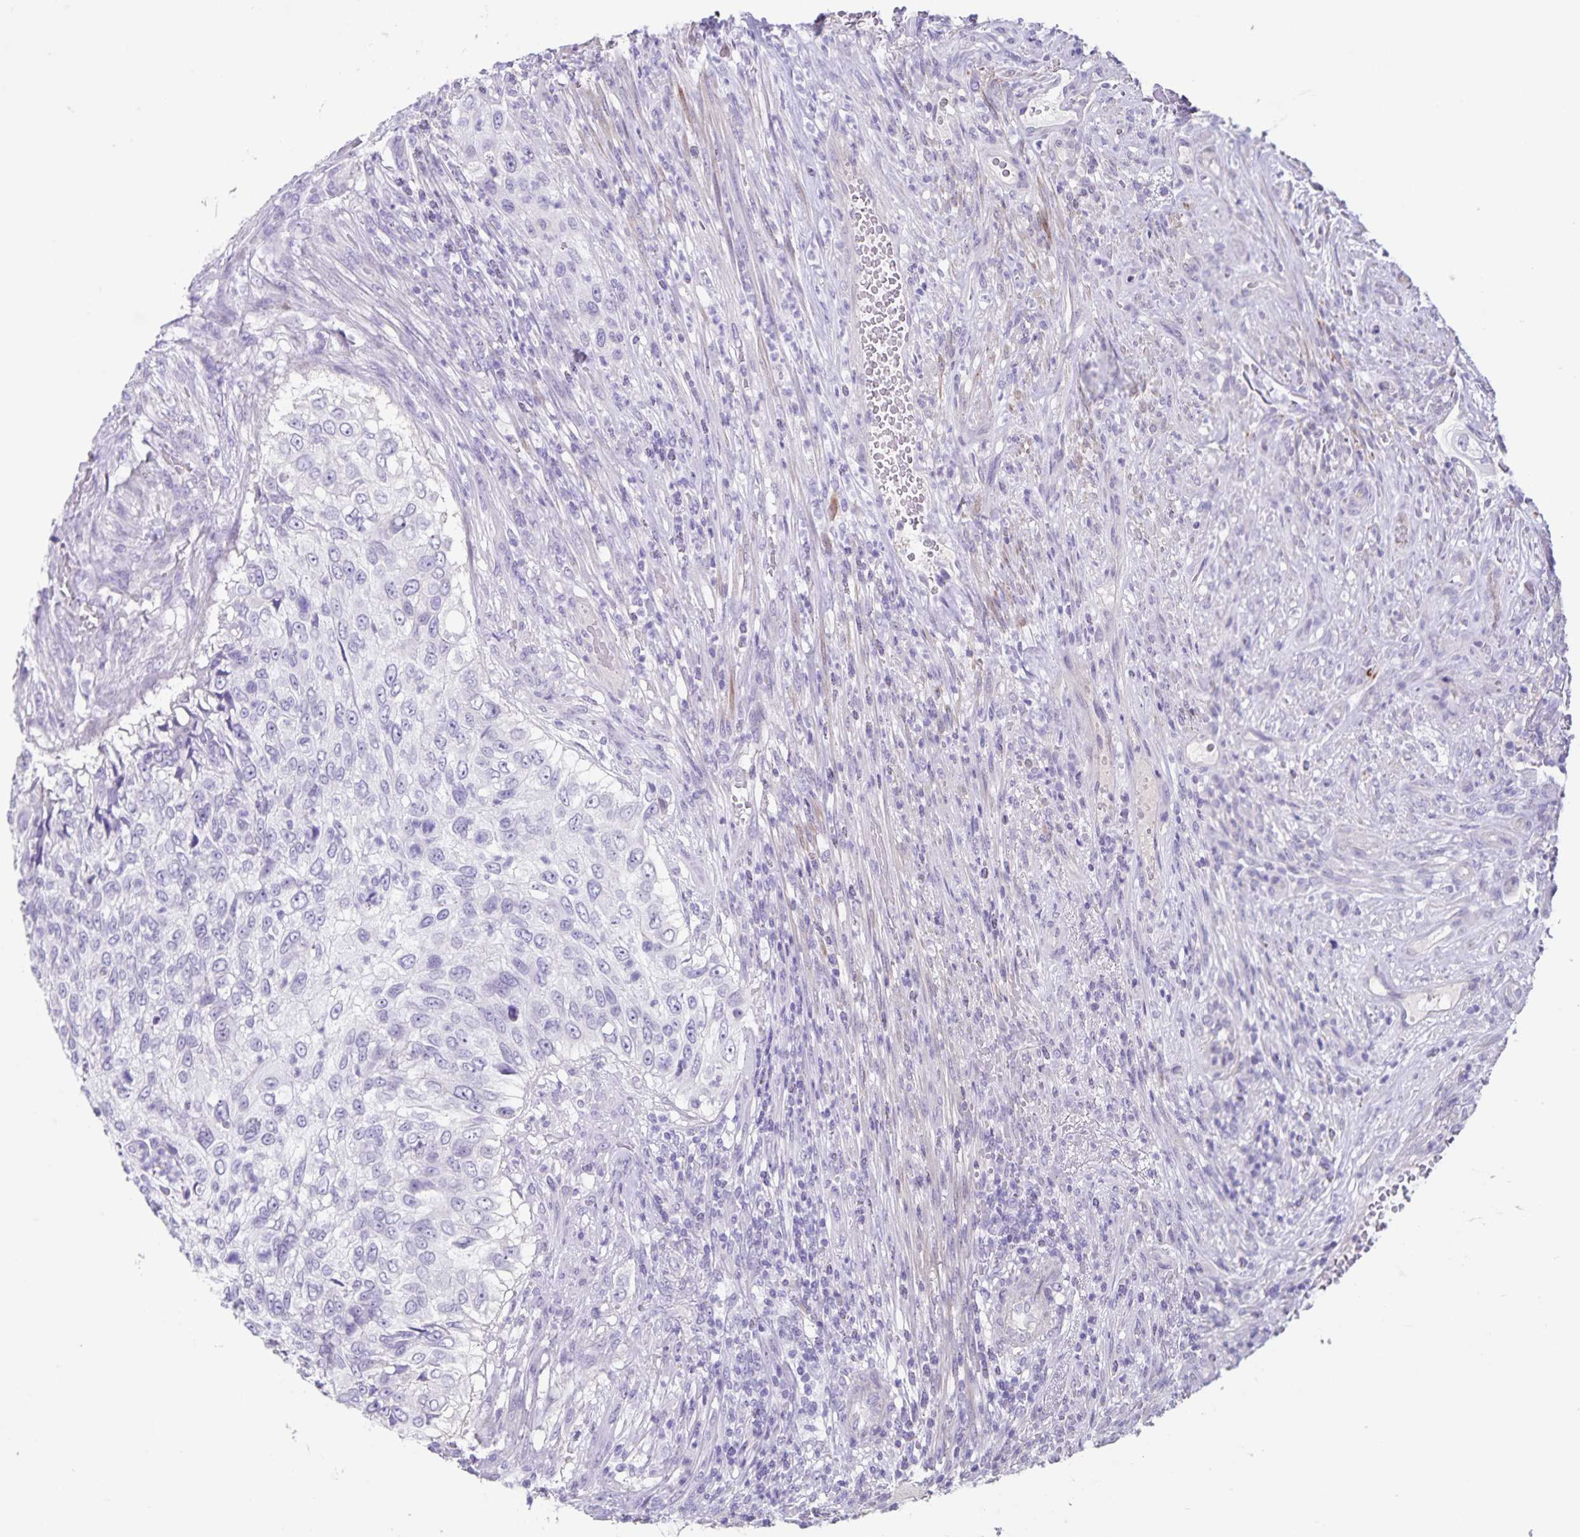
{"staining": {"intensity": "negative", "quantity": "none", "location": "none"}, "tissue": "urothelial cancer", "cell_type": "Tumor cells", "image_type": "cancer", "snomed": [{"axis": "morphology", "description": "Urothelial carcinoma, High grade"}, {"axis": "topography", "description": "Urinary bladder"}], "caption": "Urothelial carcinoma (high-grade) was stained to show a protein in brown. There is no significant expression in tumor cells.", "gene": "C11orf42", "patient": {"sex": "female", "age": 60}}